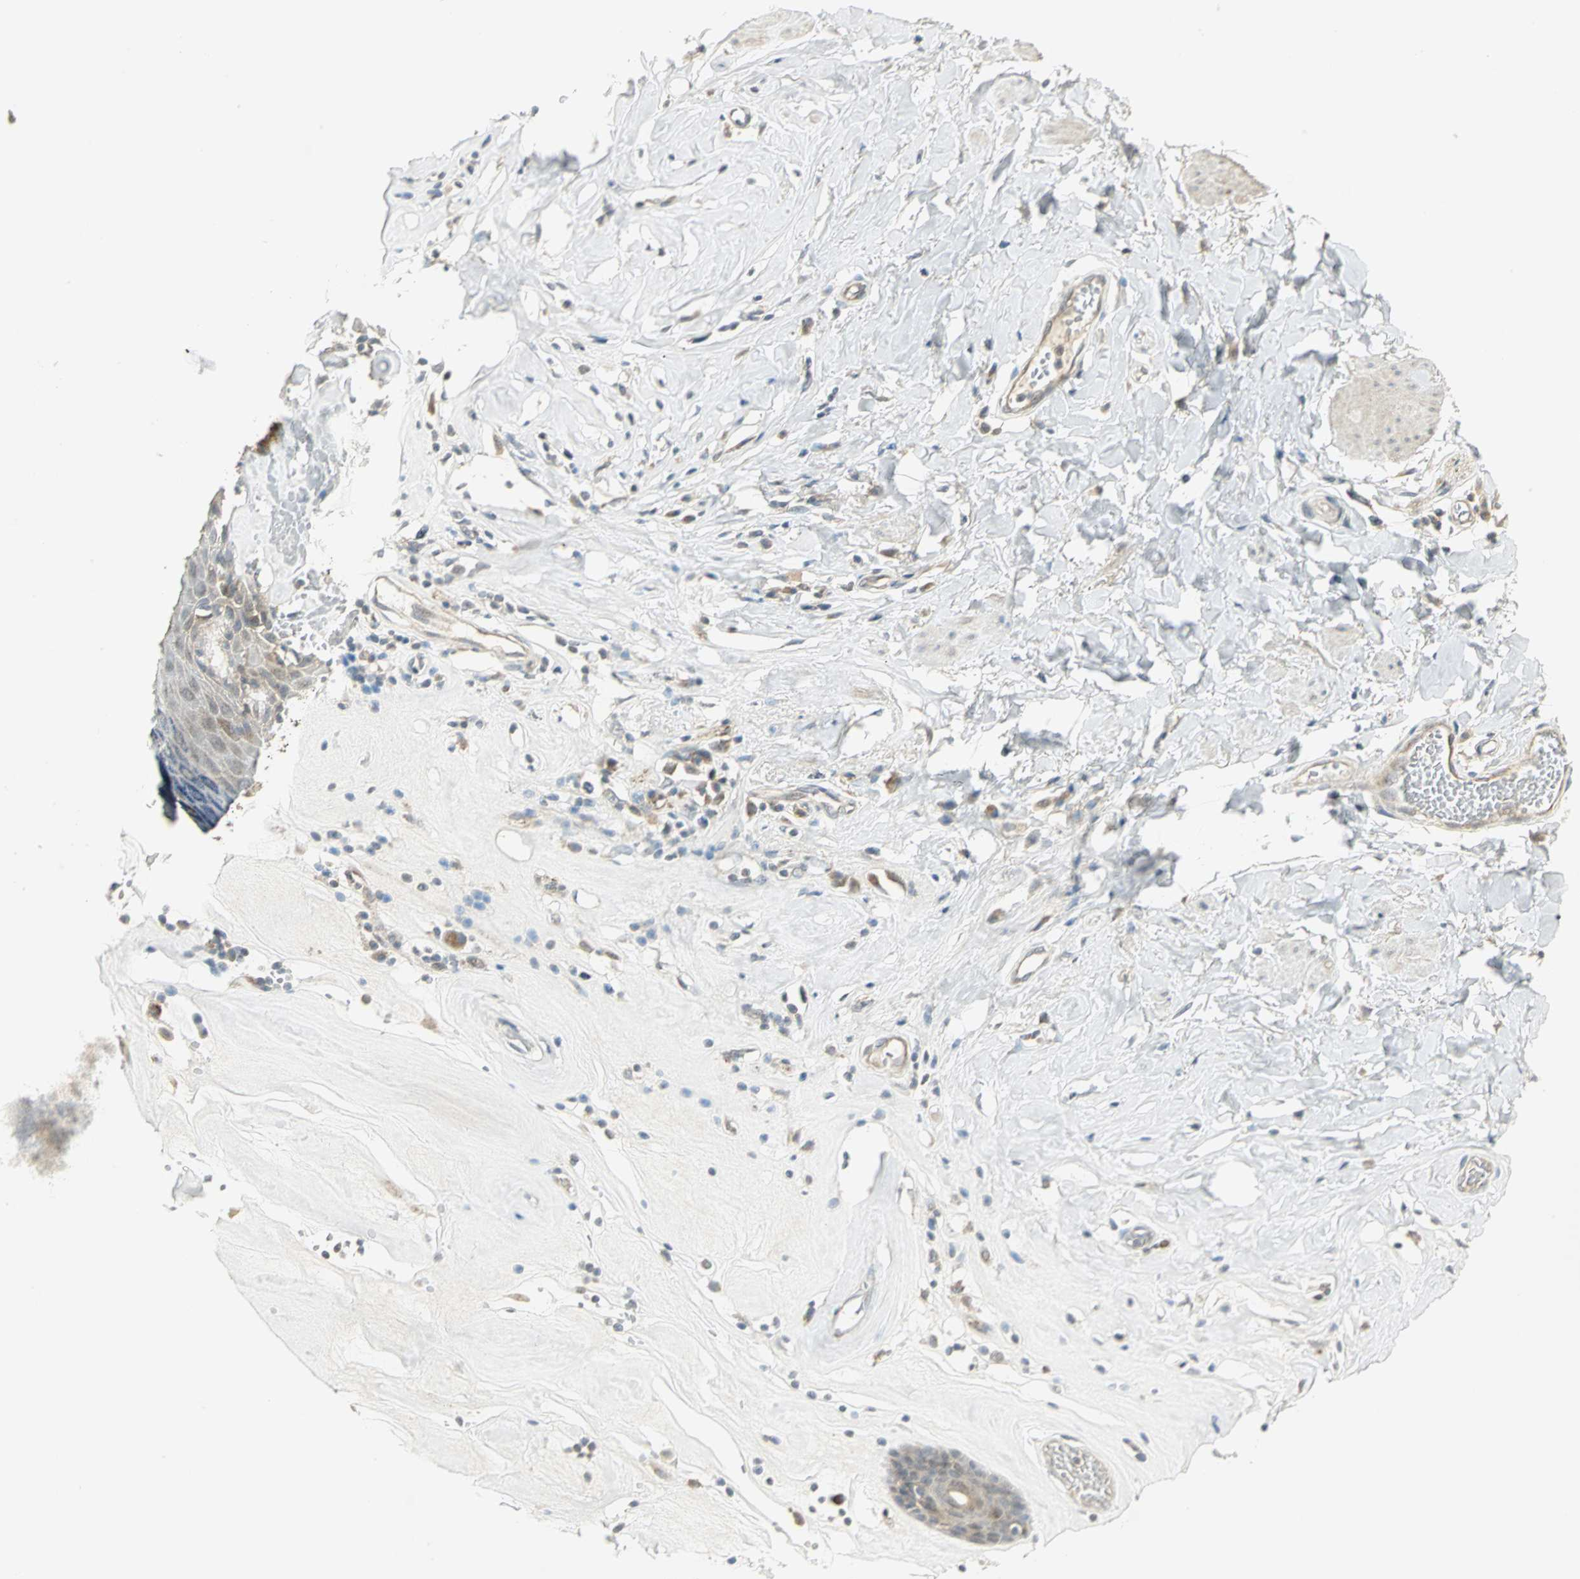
{"staining": {"intensity": "moderate", "quantity": ">75%", "location": "cytoplasmic/membranous"}, "tissue": "skin", "cell_type": "Epidermal cells", "image_type": "normal", "snomed": [{"axis": "morphology", "description": "Normal tissue, NOS"}, {"axis": "morphology", "description": "Inflammation, NOS"}, {"axis": "topography", "description": "Vulva"}], "caption": "This image exhibits IHC staining of benign skin, with medium moderate cytoplasmic/membranous staining in about >75% of epidermal cells.", "gene": "MAPK8IP3", "patient": {"sex": "female", "age": 84}}